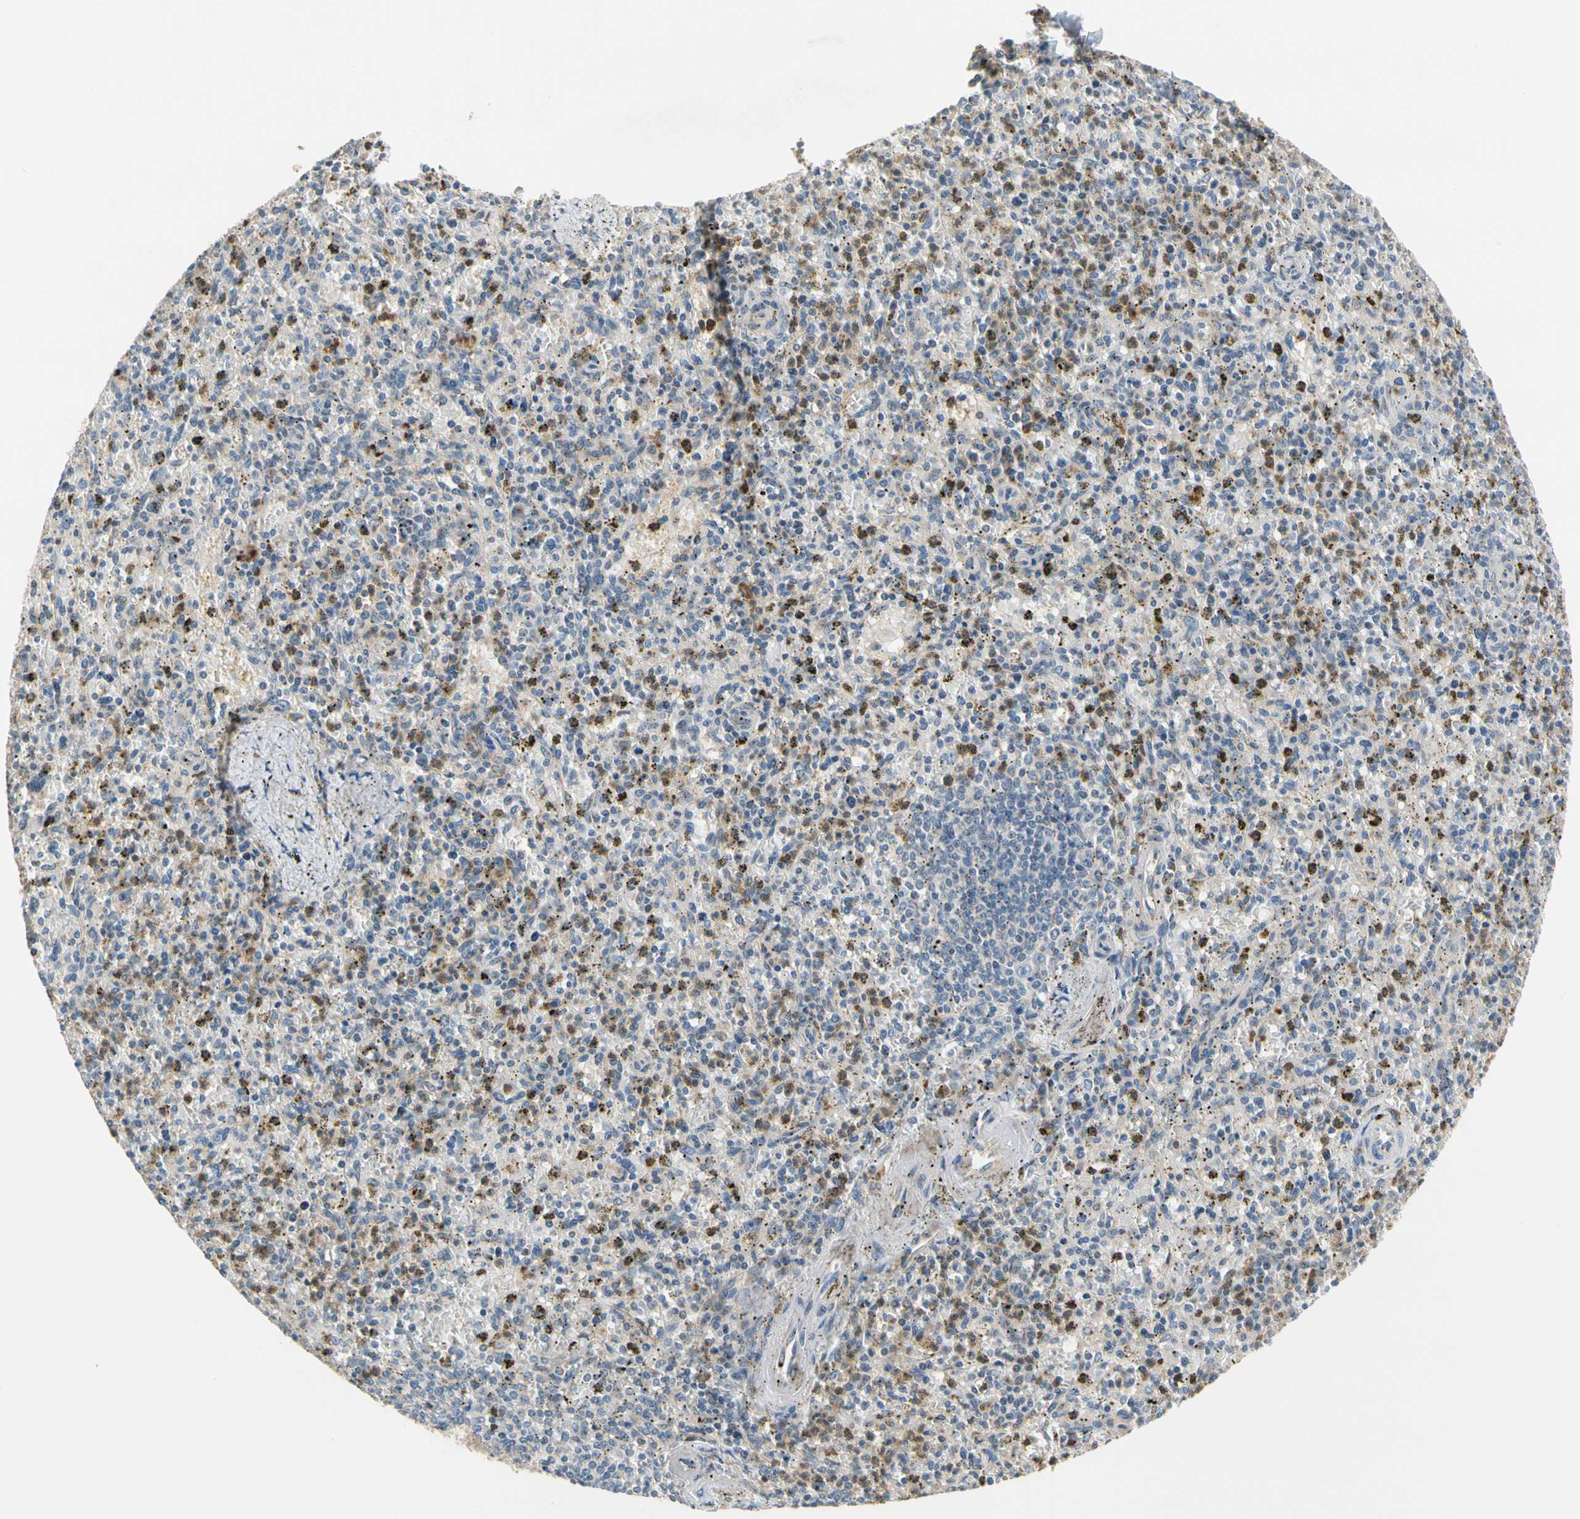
{"staining": {"intensity": "moderate", "quantity": "<25%", "location": "cytoplasmic/membranous"}, "tissue": "spleen", "cell_type": "Cells in red pulp", "image_type": "normal", "snomed": [{"axis": "morphology", "description": "Normal tissue, NOS"}, {"axis": "topography", "description": "Spleen"}], "caption": "A photomicrograph of human spleen stained for a protein shows moderate cytoplasmic/membranous brown staining in cells in red pulp.", "gene": "GPSM2", "patient": {"sex": "male", "age": 72}}